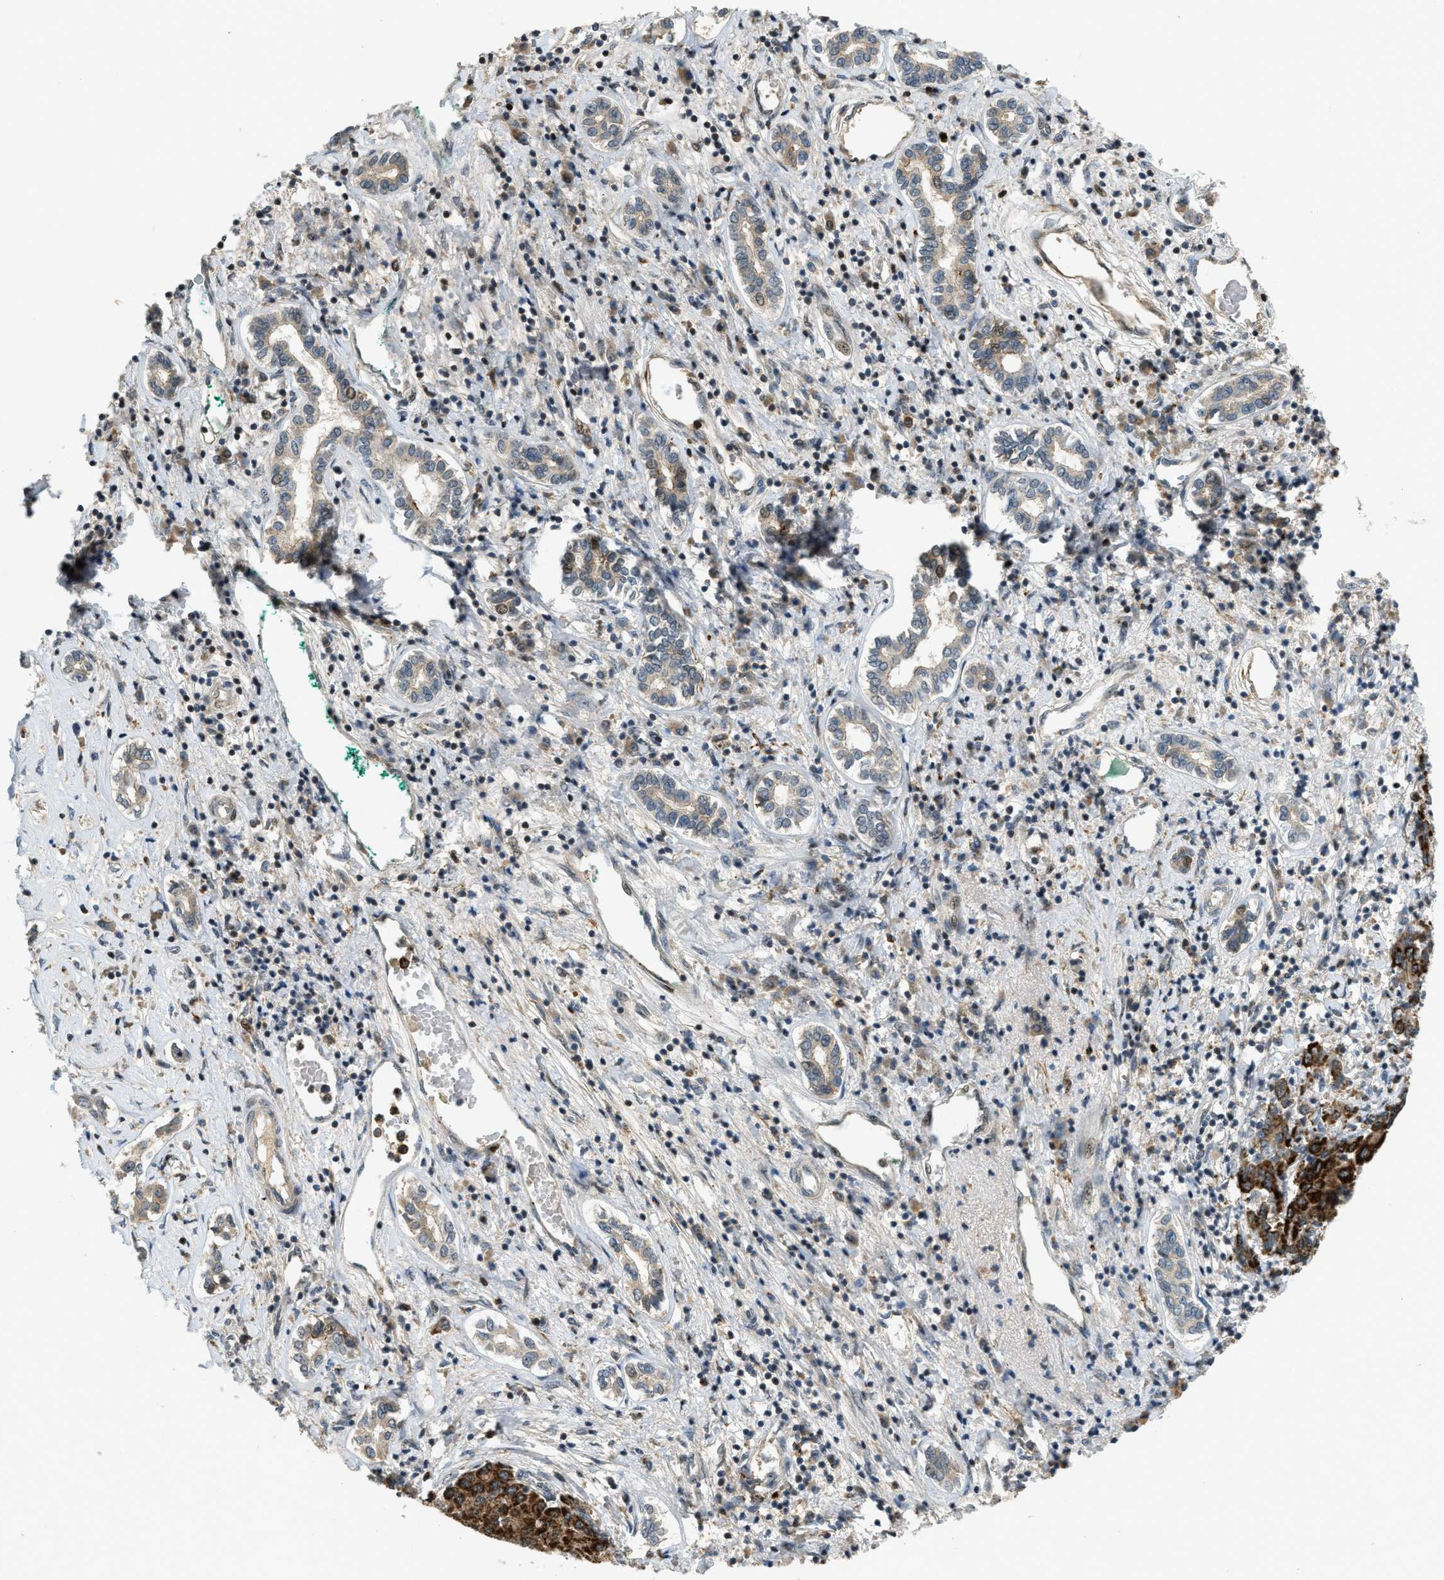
{"staining": {"intensity": "strong", "quantity": "25%-75%", "location": "cytoplasmic/membranous"}, "tissue": "liver cancer", "cell_type": "Tumor cells", "image_type": "cancer", "snomed": [{"axis": "morphology", "description": "Carcinoma, Hepatocellular, NOS"}, {"axis": "topography", "description": "Liver"}], "caption": "IHC histopathology image of neoplastic tissue: liver cancer (hepatocellular carcinoma) stained using immunohistochemistry (IHC) exhibits high levels of strong protein expression localized specifically in the cytoplasmic/membranous of tumor cells, appearing as a cytoplasmic/membranous brown color.", "gene": "TRAPPC14", "patient": {"sex": "male", "age": 65}}